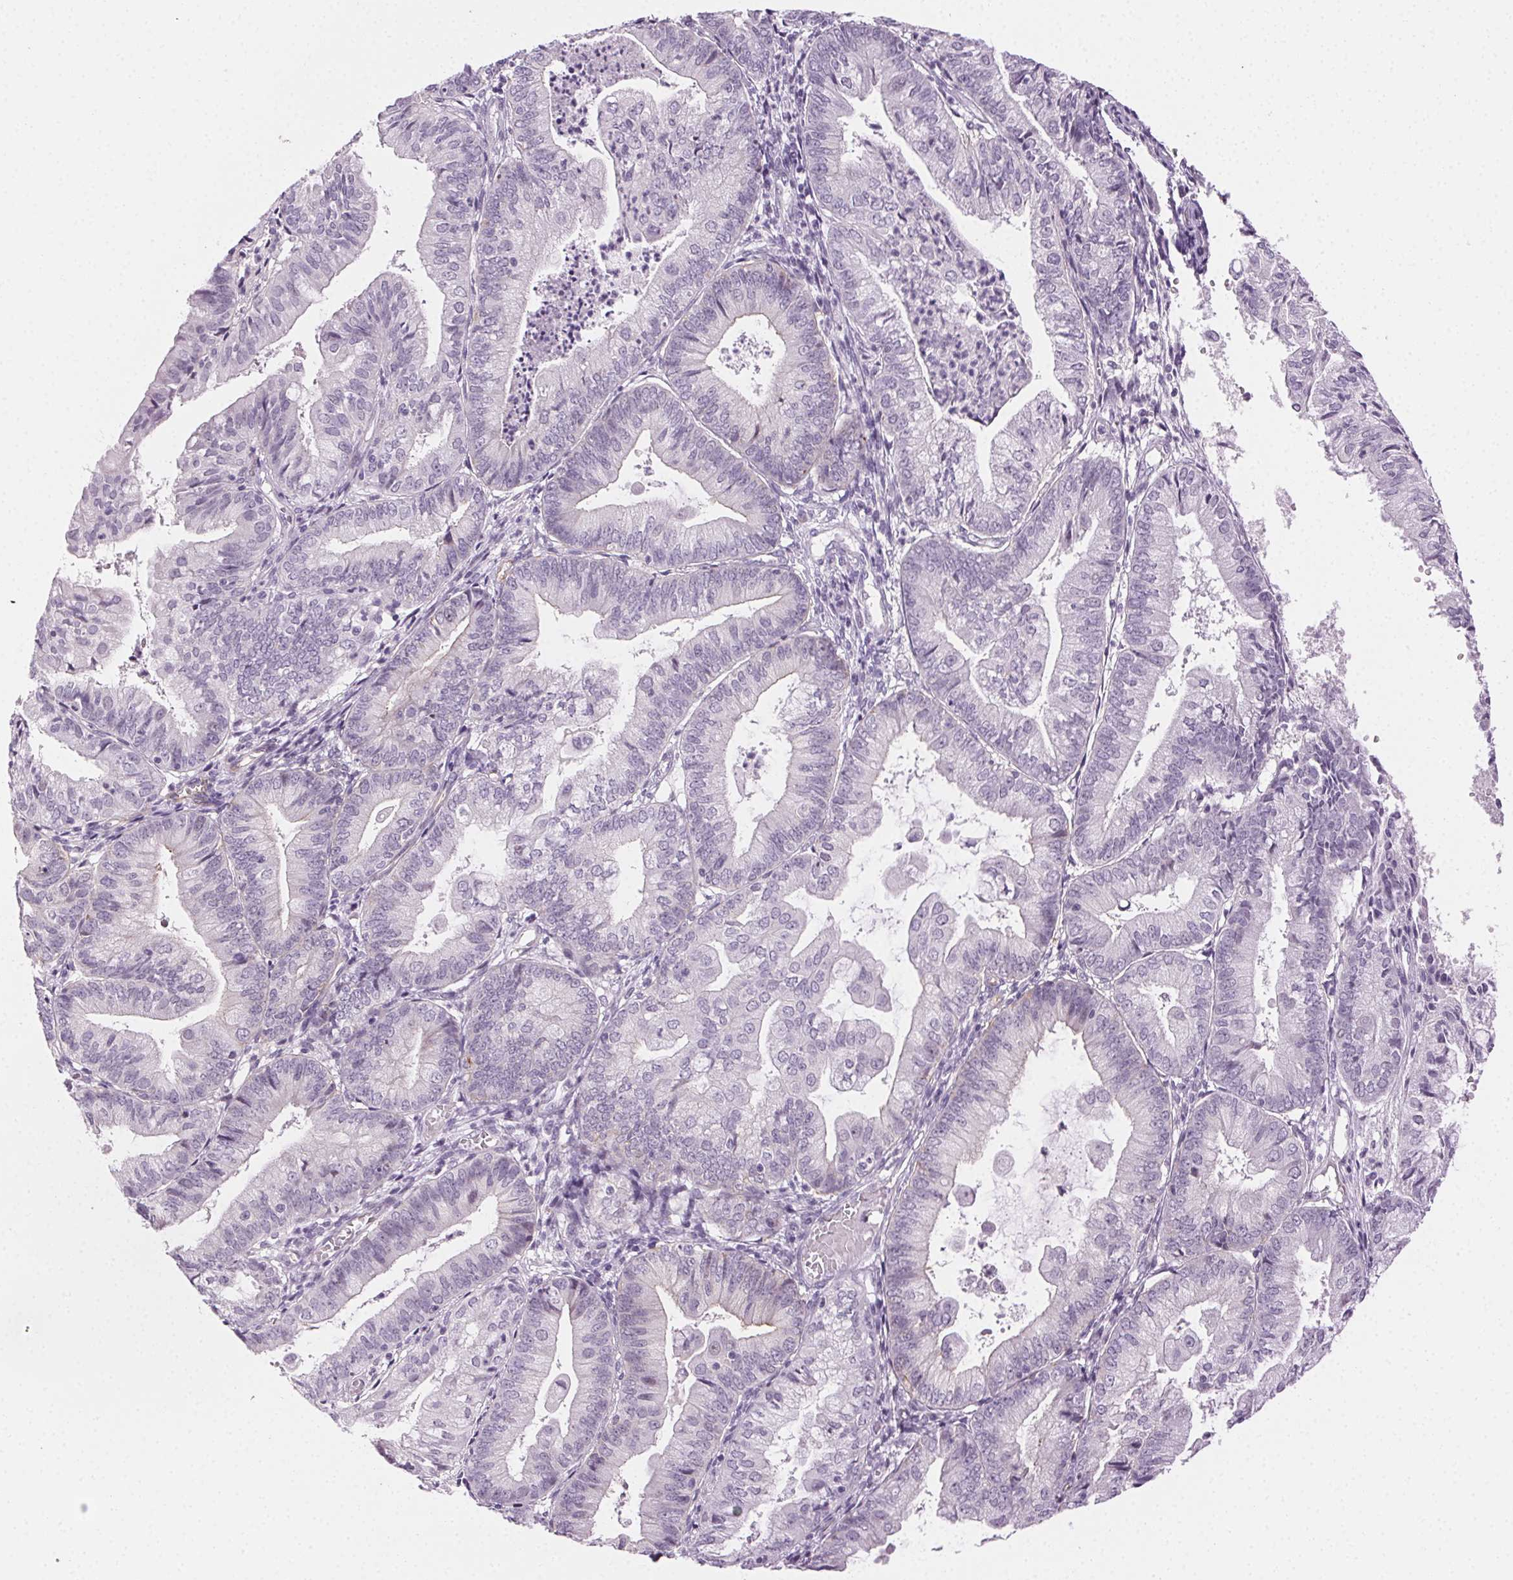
{"staining": {"intensity": "negative", "quantity": "none", "location": "none"}, "tissue": "endometrial cancer", "cell_type": "Tumor cells", "image_type": "cancer", "snomed": [{"axis": "morphology", "description": "Adenocarcinoma, NOS"}, {"axis": "topography", "description": "Endometrium"}], "caption": "This is an IHC micrograph of adenocarcinoma (endometrial). There is no positivity in tumor cells.", "gene": "AIF1L", "patient": {"sex": "female", "age": 55}}